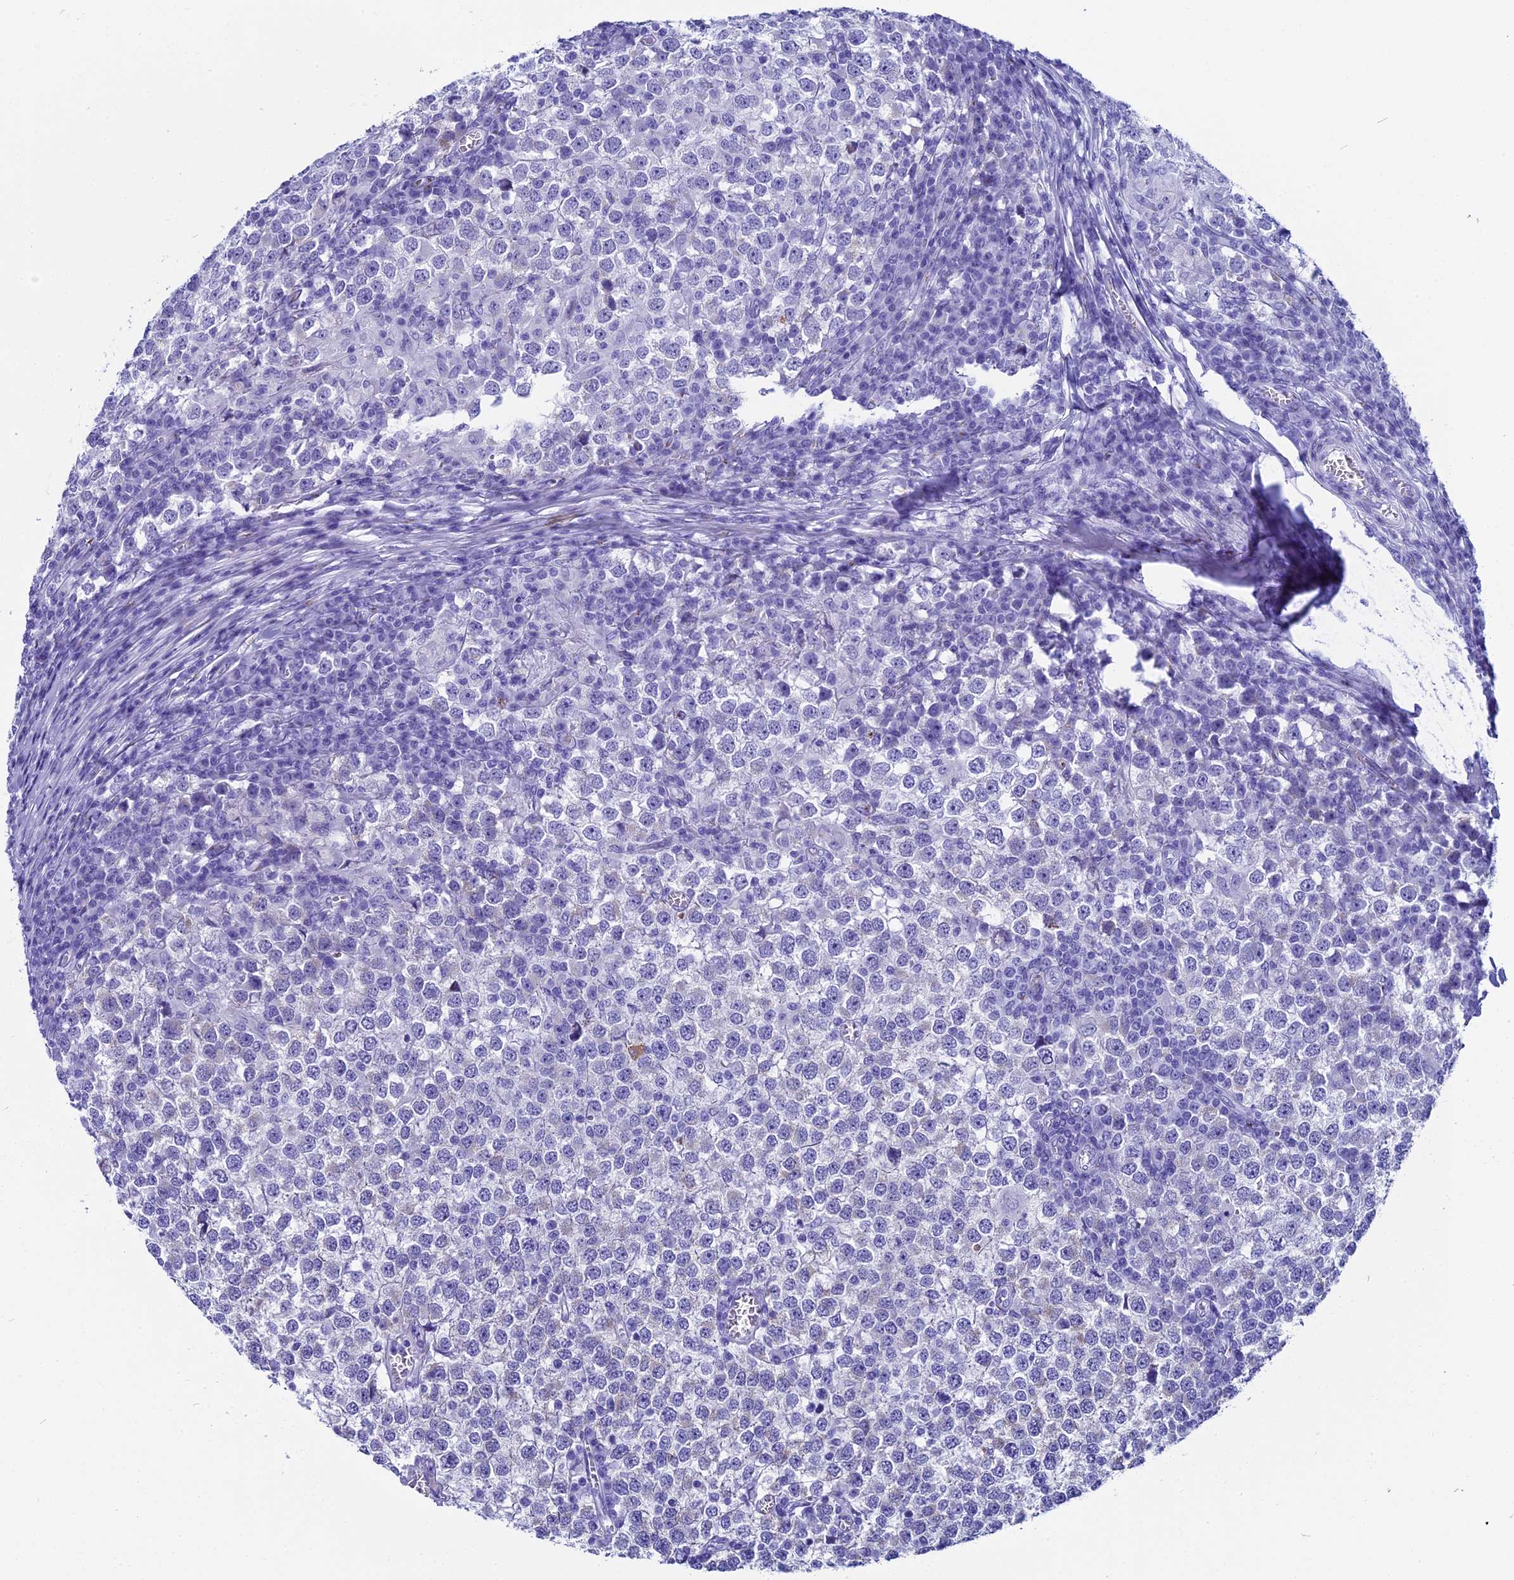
{"staining": {"intensity": "negative", "quantity": "none", "location": "none"}, "tissue": "testis cancer", "cell_type": "Tumor cells", "image_type": "cancer", "snomed": [{"axis": "morphology", "description": "Seminoma, NOS"}, {"axis": "topography", "description": "Testis"}], "caption": "The histopathology image demonstrates no staining of tumor cells in testis seminoma.", "gene": "AP3B2", "patient": {"sex": "male", "age": 65}}